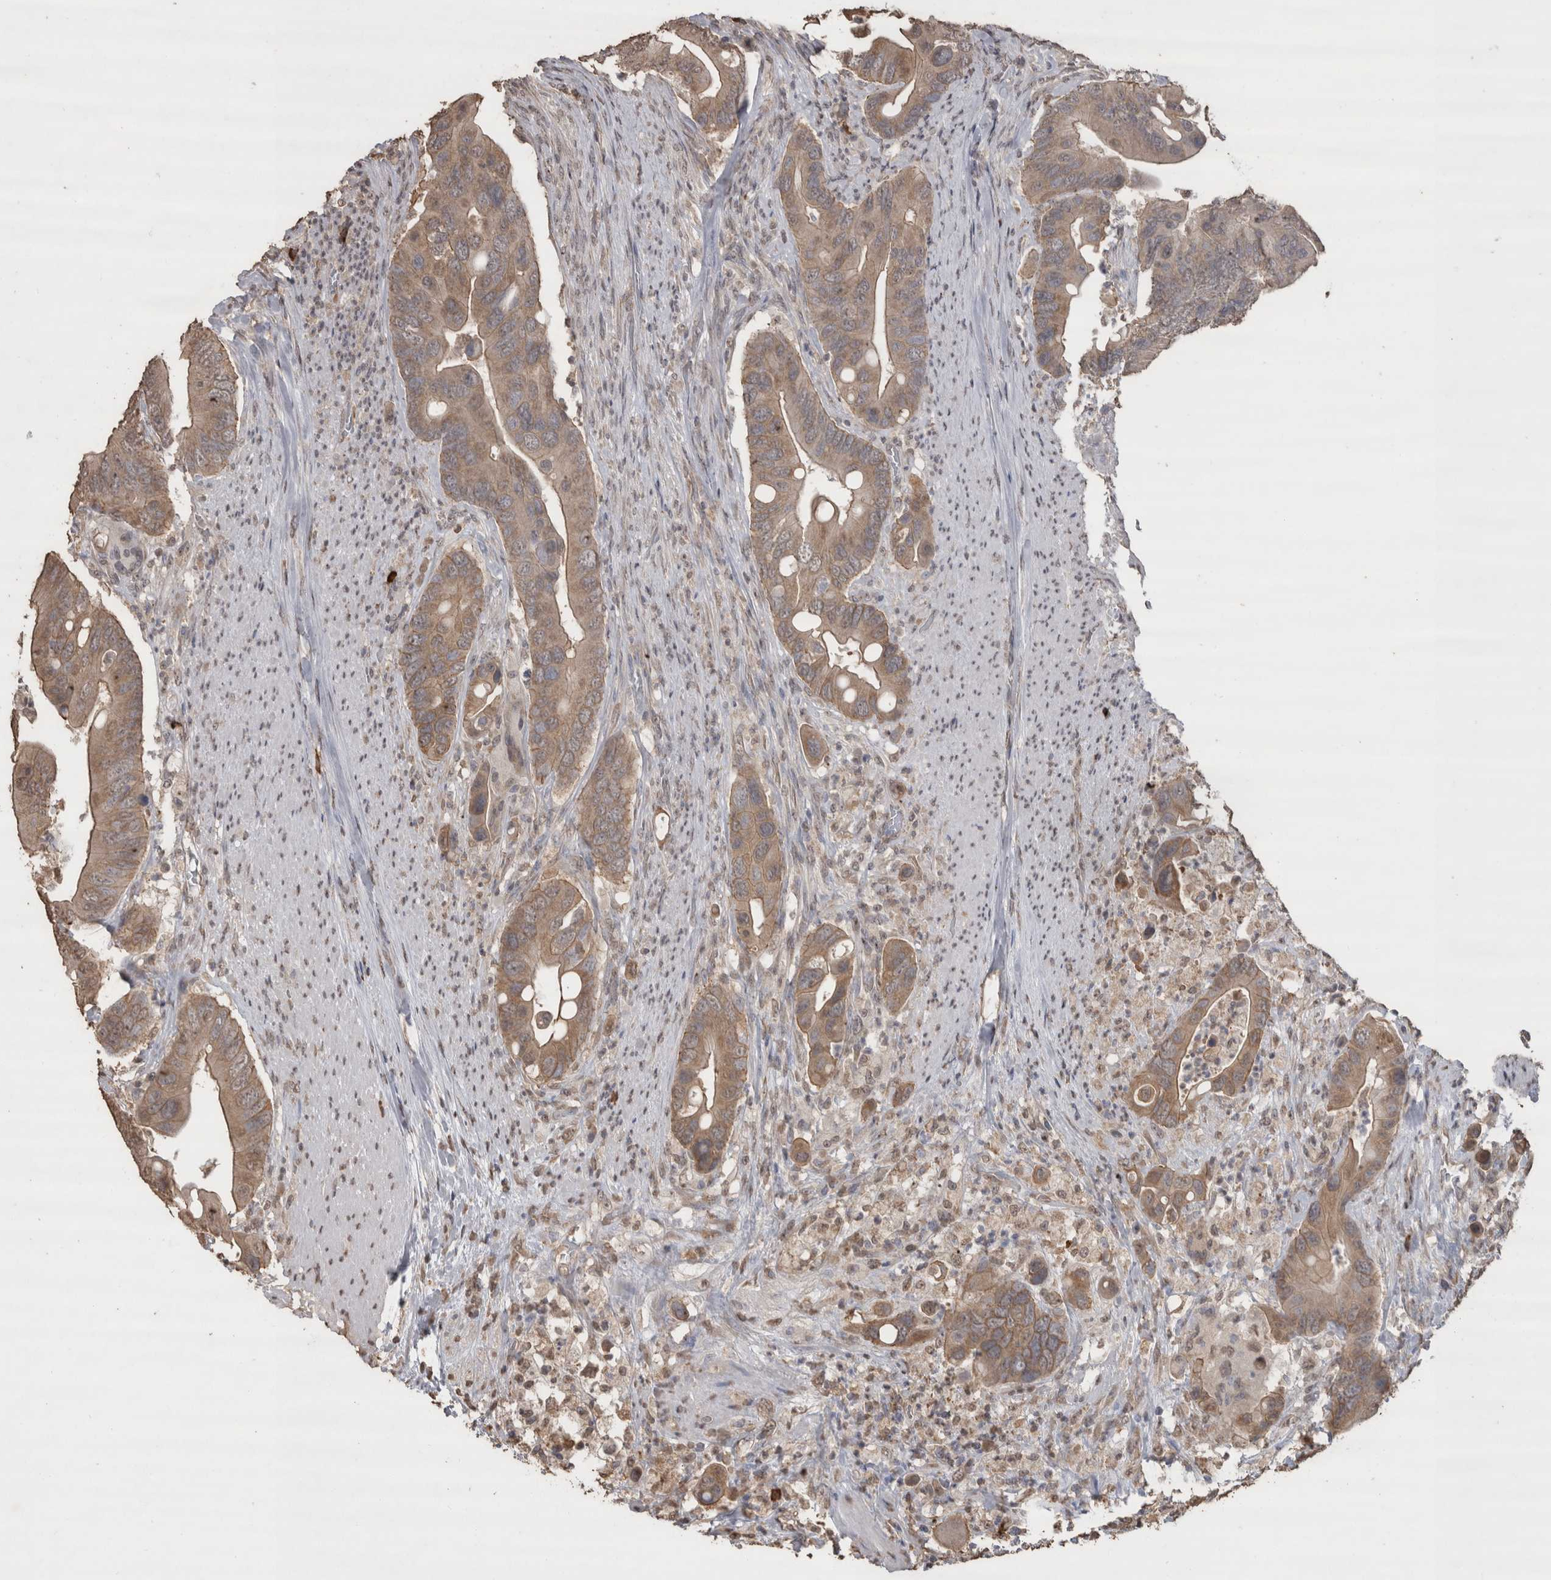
{"staining": {"intensity": "weak", "quantity": ">75%", "location": "cytoplasmic/membranous"}, "tissue": "colorectal cancer", "cell_type": "Tumor cells", "image_type": "cancer", "snomed": [{"axis": "morphology", "description": "Adenocarcinoma, NOS"}, {"axis": "topography", "description": "Rectum"}], "caption": "Colorectal cancer stained with a brown dye reveals weak cytoplasmic/membranous positive staining in about >75% of tumor cells.", "gene": "CRELD2", "patient": {"sex": "female", "age": 57}}